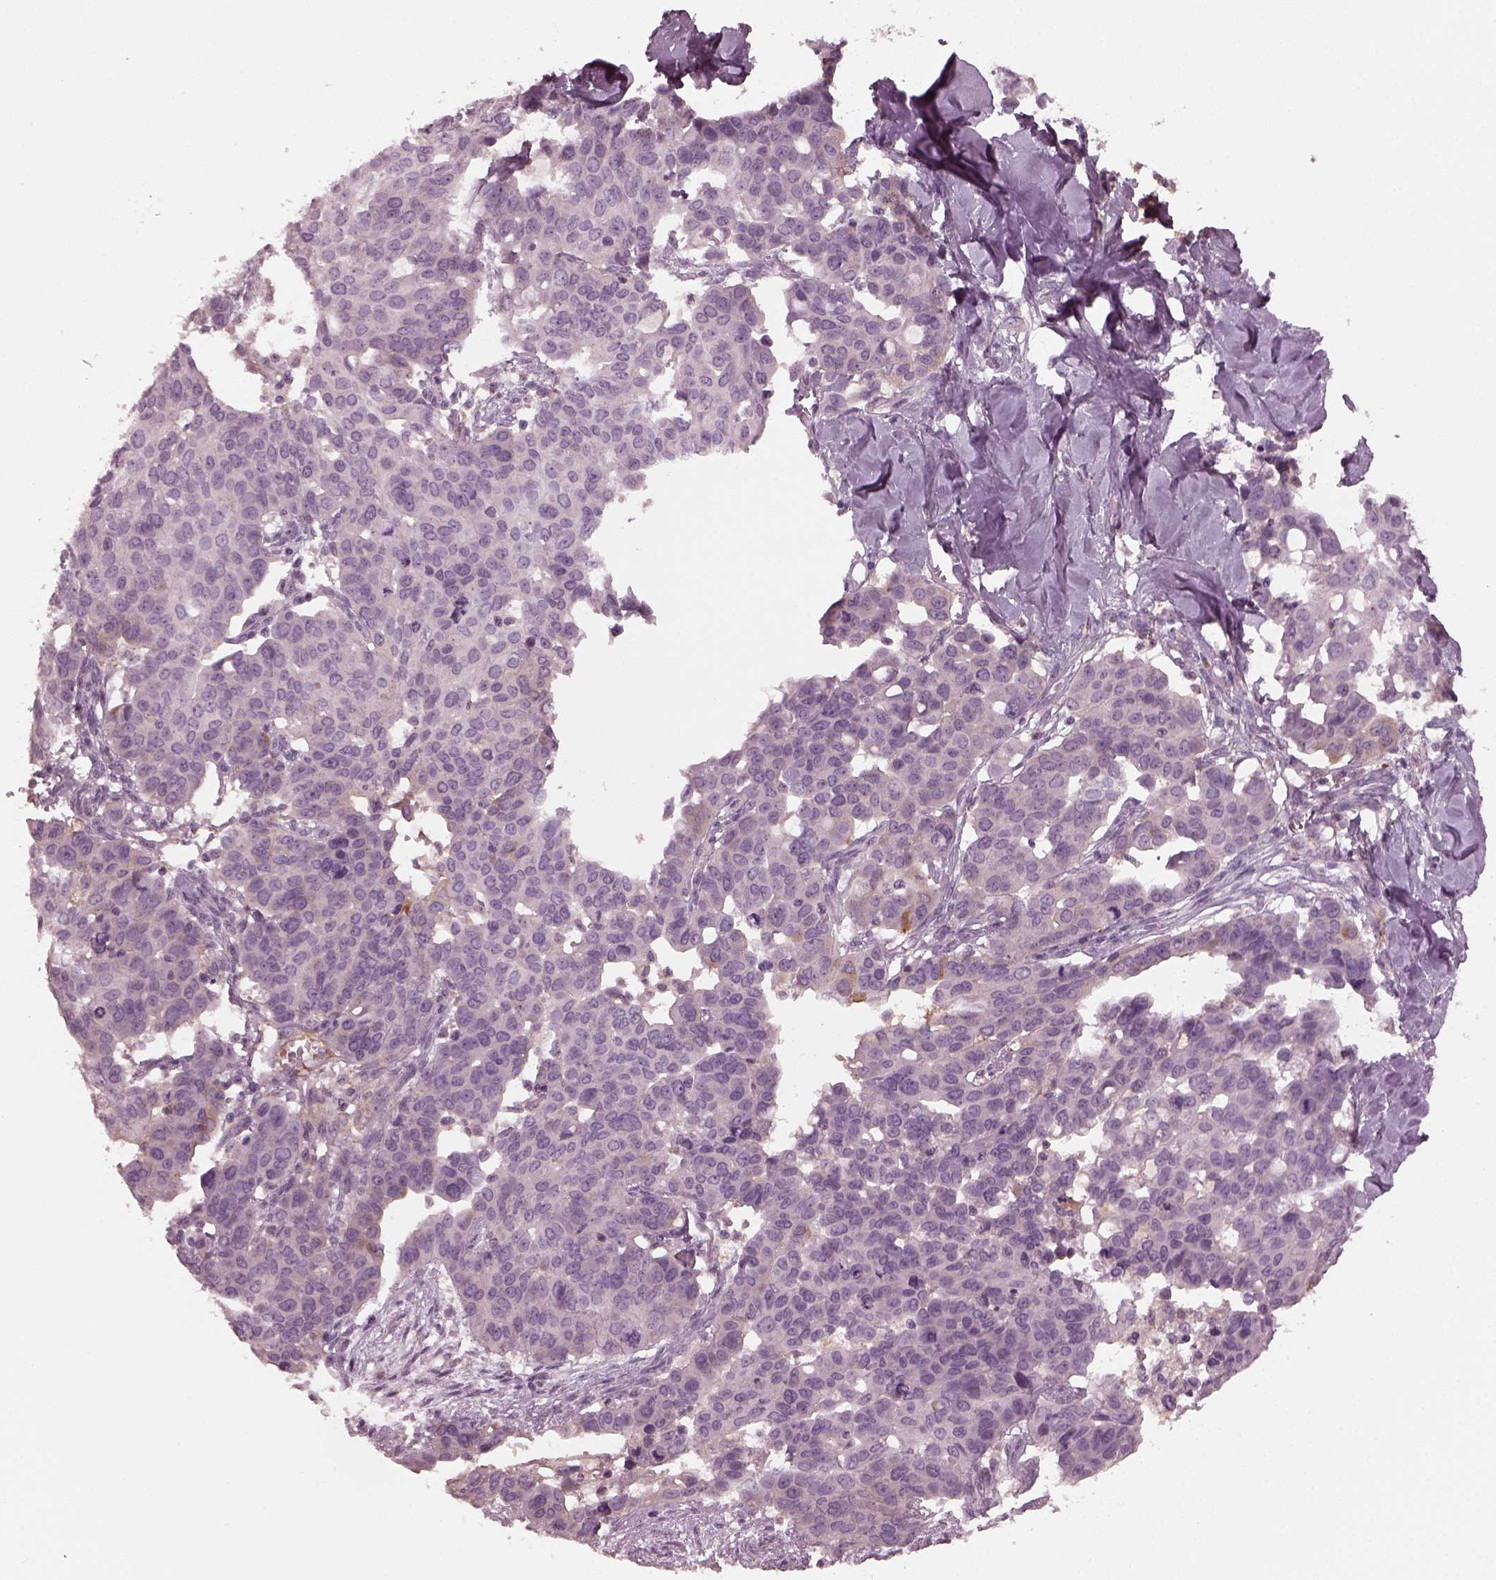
{"staining": {"intensity": "negative", "quantity": "none", "location": "none"}, "tissue": "ovarian cancer", "cell_type": "Tumor cells", "image_type": "cancer", "snomed": [{"axis": "morphology", "description": "Carcinoma, endometroid"}, {"axis": "topography", "description": "Ovary"}], "caption": "The micrograph demonstrates no staining of tumor cells in endometroid carcinoma (ovarian).", "gene": "PORCN", "patient": {"sex": "female", "age": 78}}